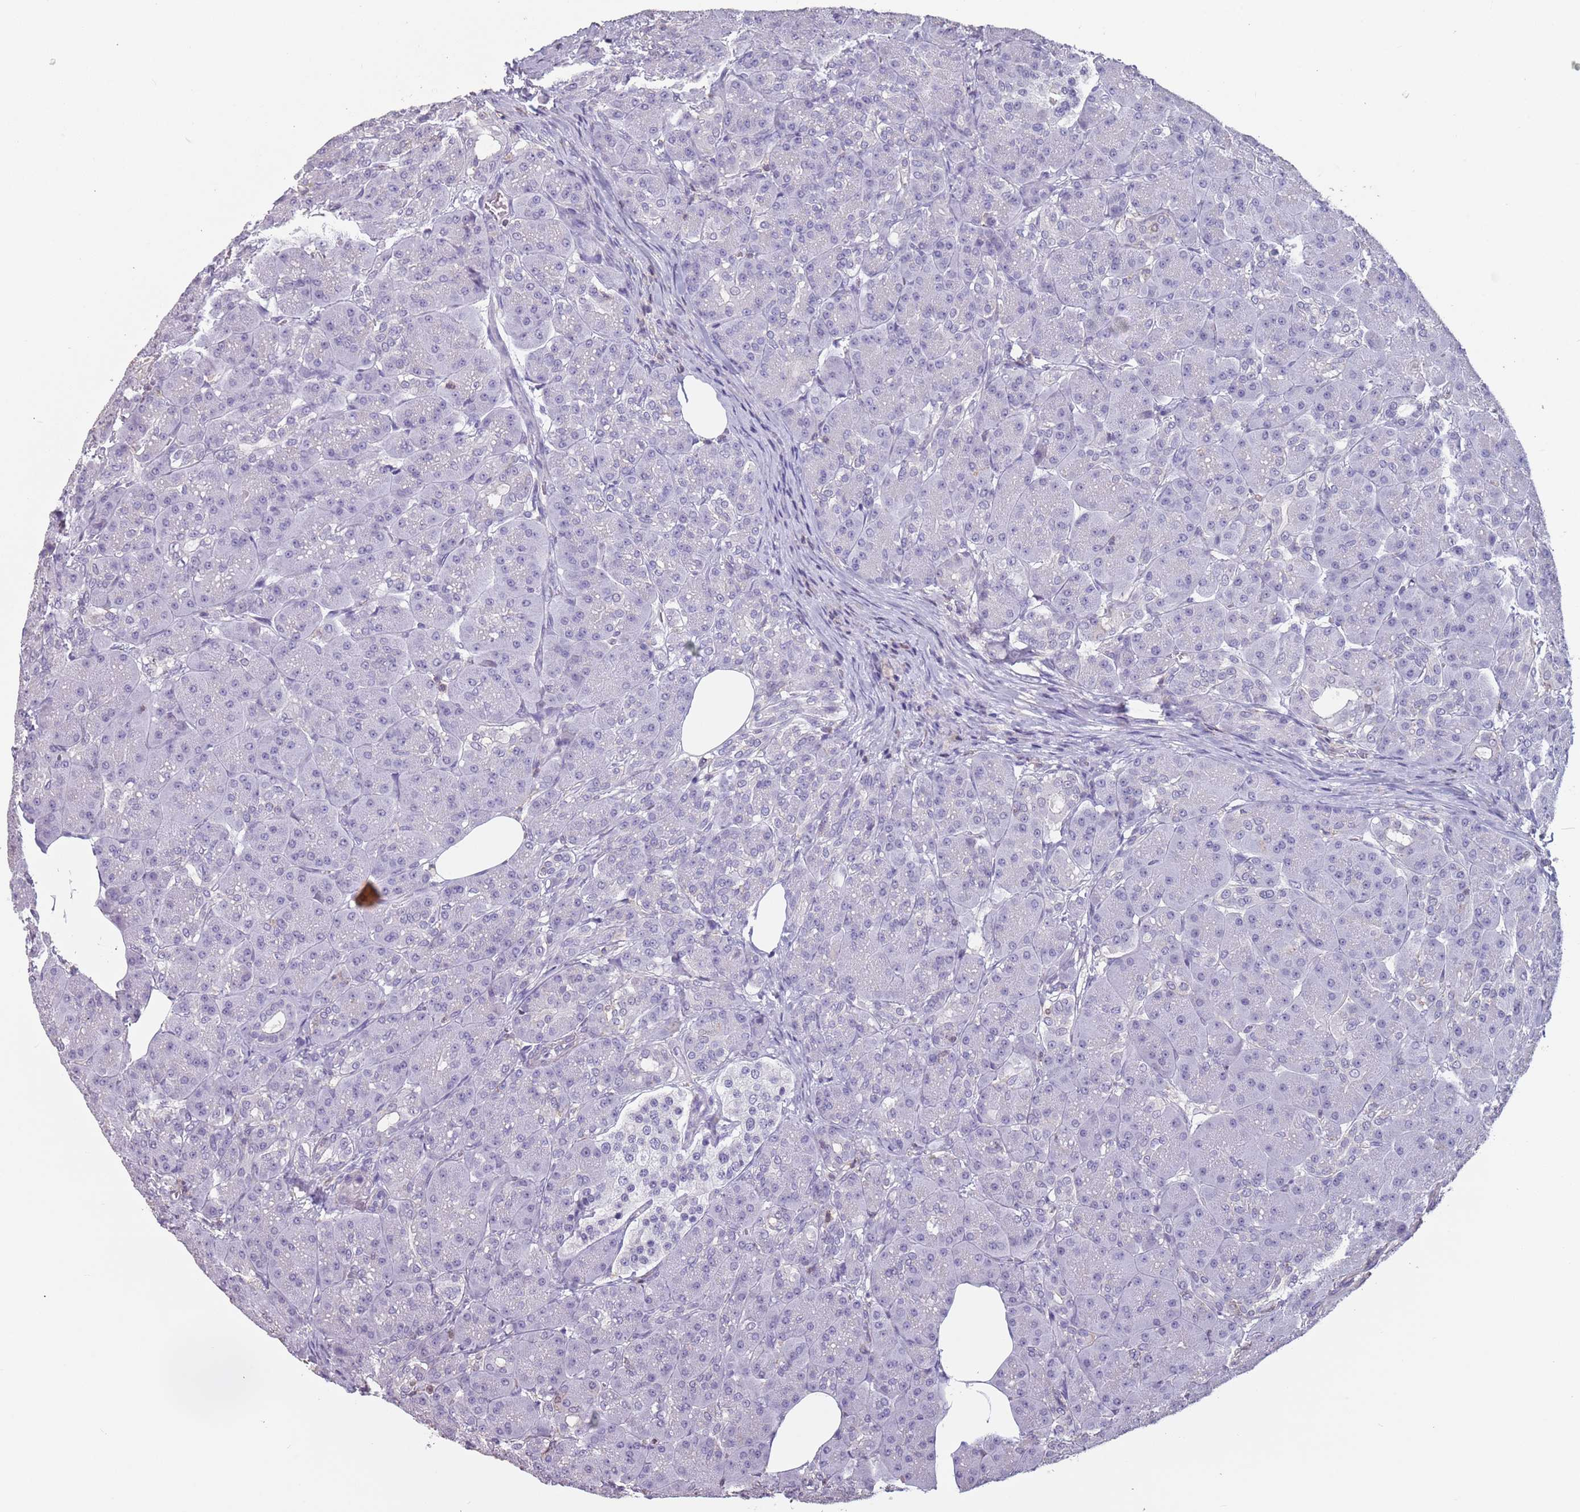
{"staining": {"intensity": "negative", "quantity": "none", "location": "none"}, "tissue": "pancreas", "cell_type": "Exocrine glandular cells", "image_type": "normal", "snomed": [{"axis": "morphology", "description": "Normal tissue, NOS"}, {"axis": "topography", "description": "Pancreas"}], "caption": "Immunohistochemistry (IHC) histopathology image of unremarkable pancreas: human pancreas stained with DAB reveals no significant protein staining in exocrine glandular cells.", "gene": "SUN5", "patient": {"sex": "male", "age": 63}}